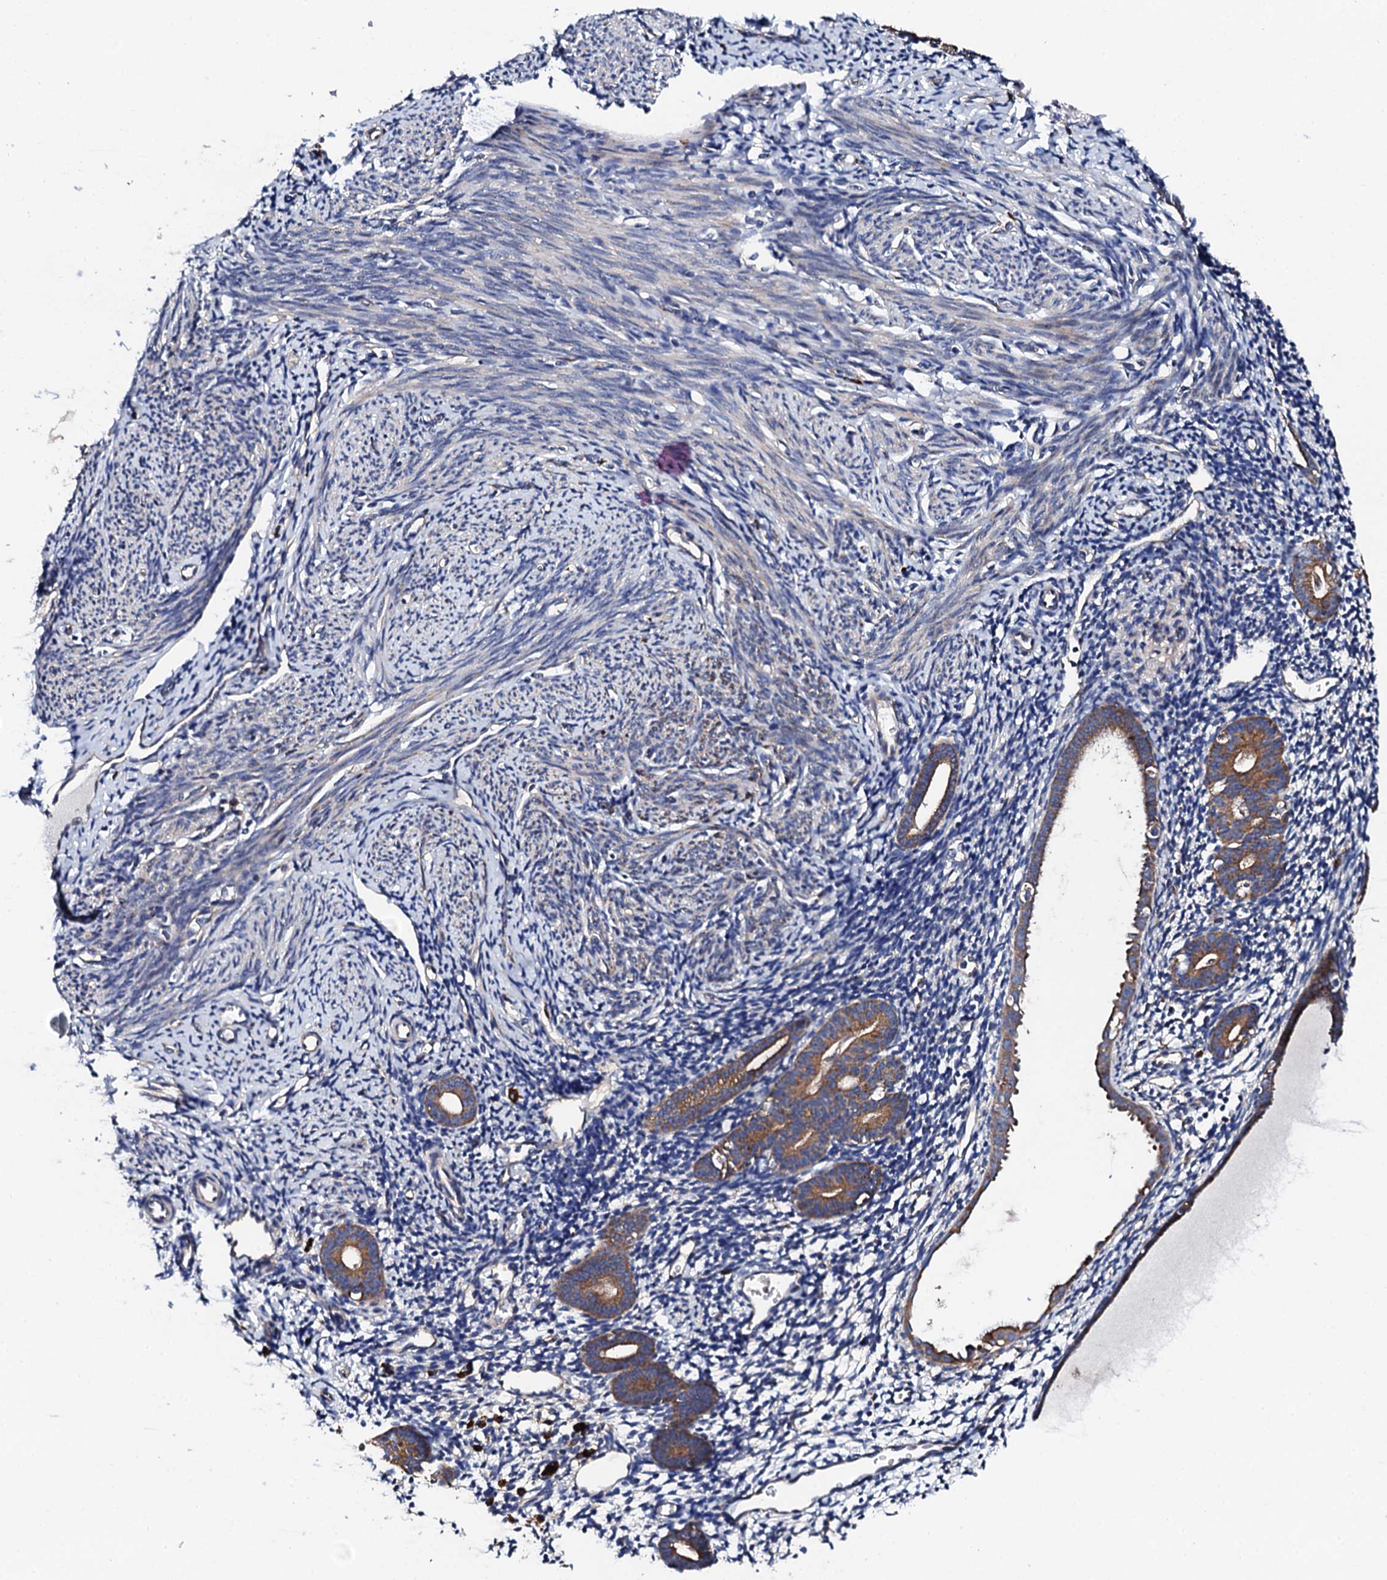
{"staining": {"intensity": "negative", "quantity": "none", "location": "none"}, "tissue": "endometrium", "cell_type": "Cells in endometrial stroma", "image_type": "normal", "snomed": [{"axis": "morphology", "description": "Normal tissue, NOS"}, {"axis": "topography", "description": "Endometrium"}], "caption": "Immunohistochemistry photomicrograph of normal endometrium: human endometrium stained with DAB displays no significant protein staining in cells in endometrial stroma.", "gene": "LIPT2", "patient": {"sex": "female", "age": 56}}